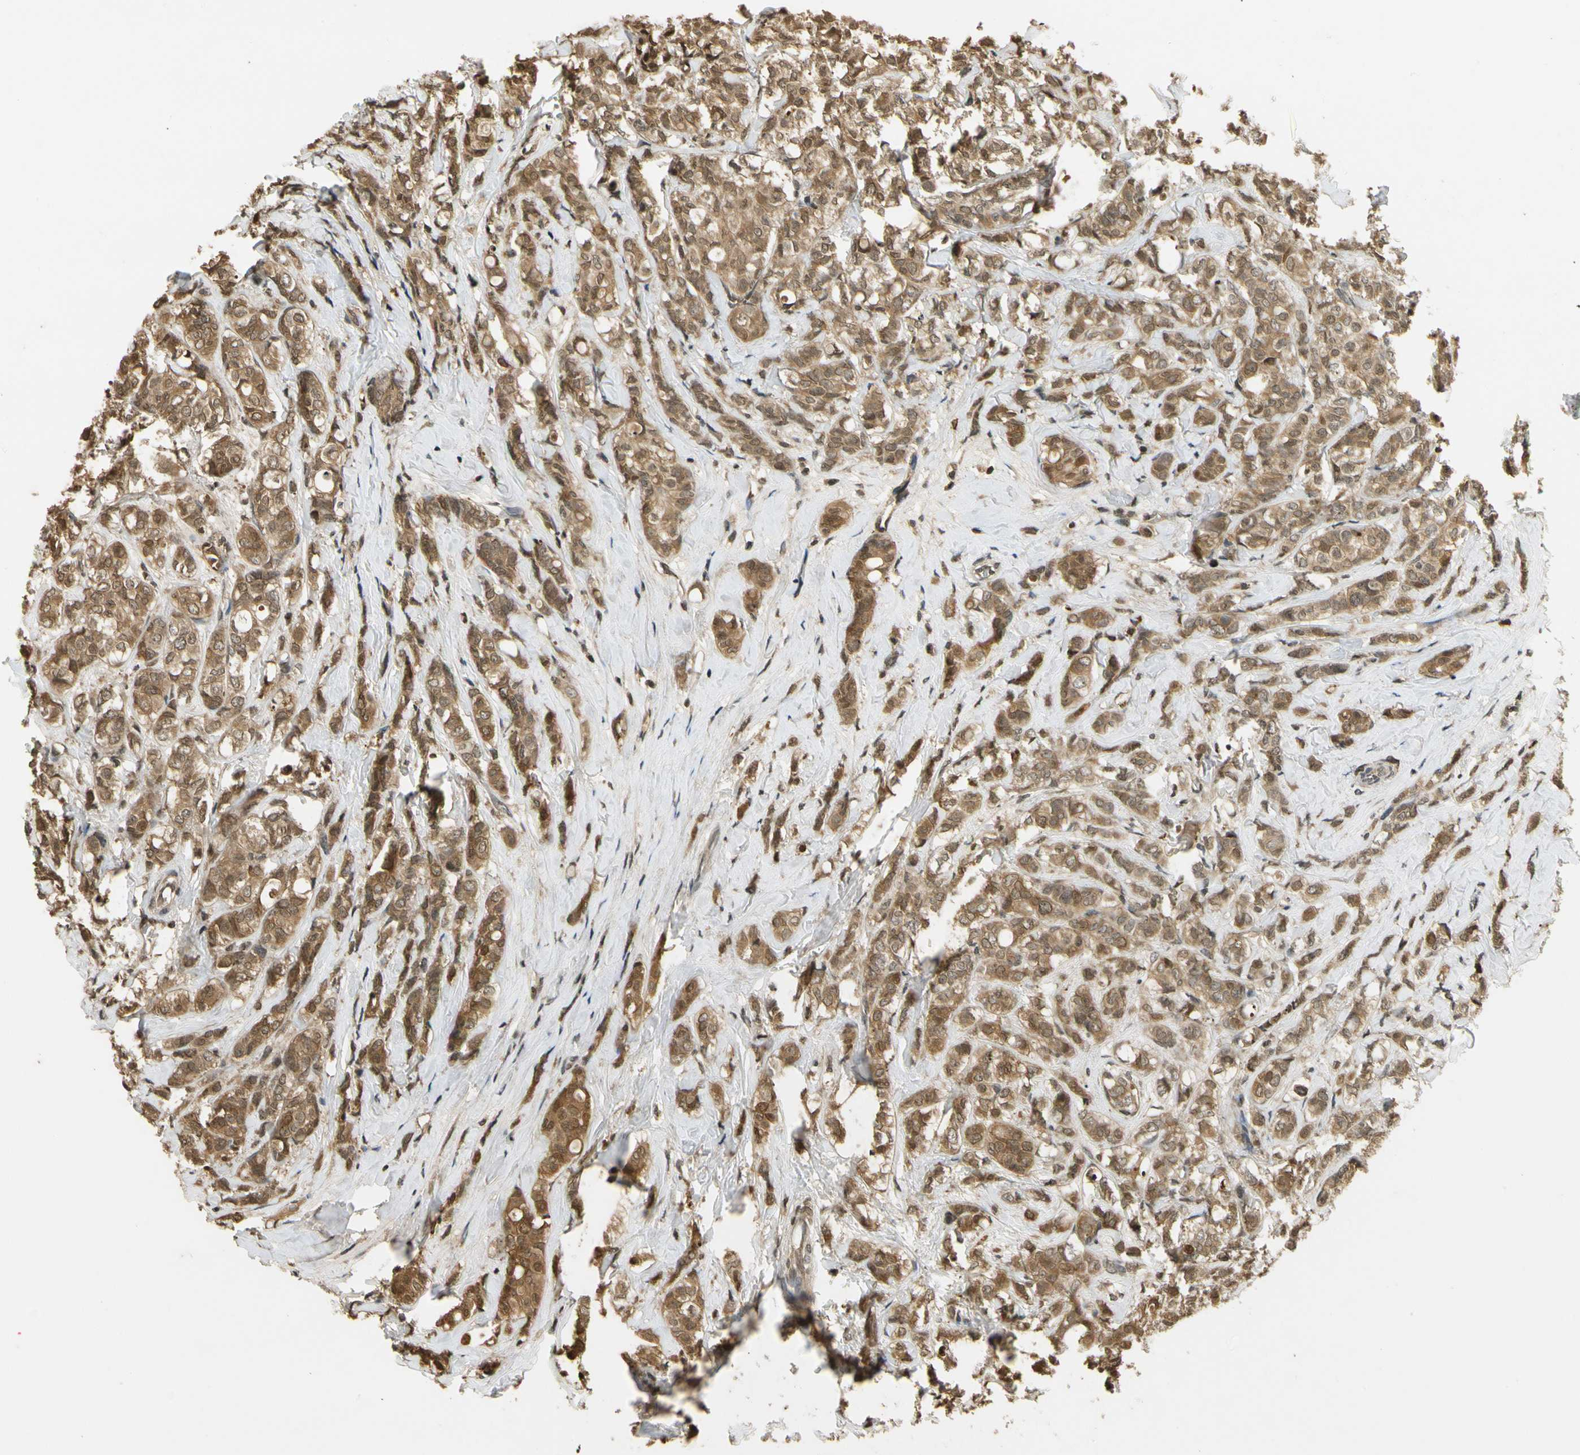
{"staining": {"intensity": "moderate", "quantity": ">75%", "location": "cytoplasmic/membranous"}, "tissue": "breast cancer", "cell_type": "Tumor cells", "image_type": "cancer", "snomed": [{"axis": "morphology", "description": "Lobular carcinoma"}, {"axis": "topography", "description": "Breast"}], "caption": "The image displays immunohistochemical staining of breast cancer. There is moderate cytoplasmic/membranous staining is present in approximately >75% of tumor cells.", "gene": "SOD1", "patient": {"sex": "female", "age": 60}}